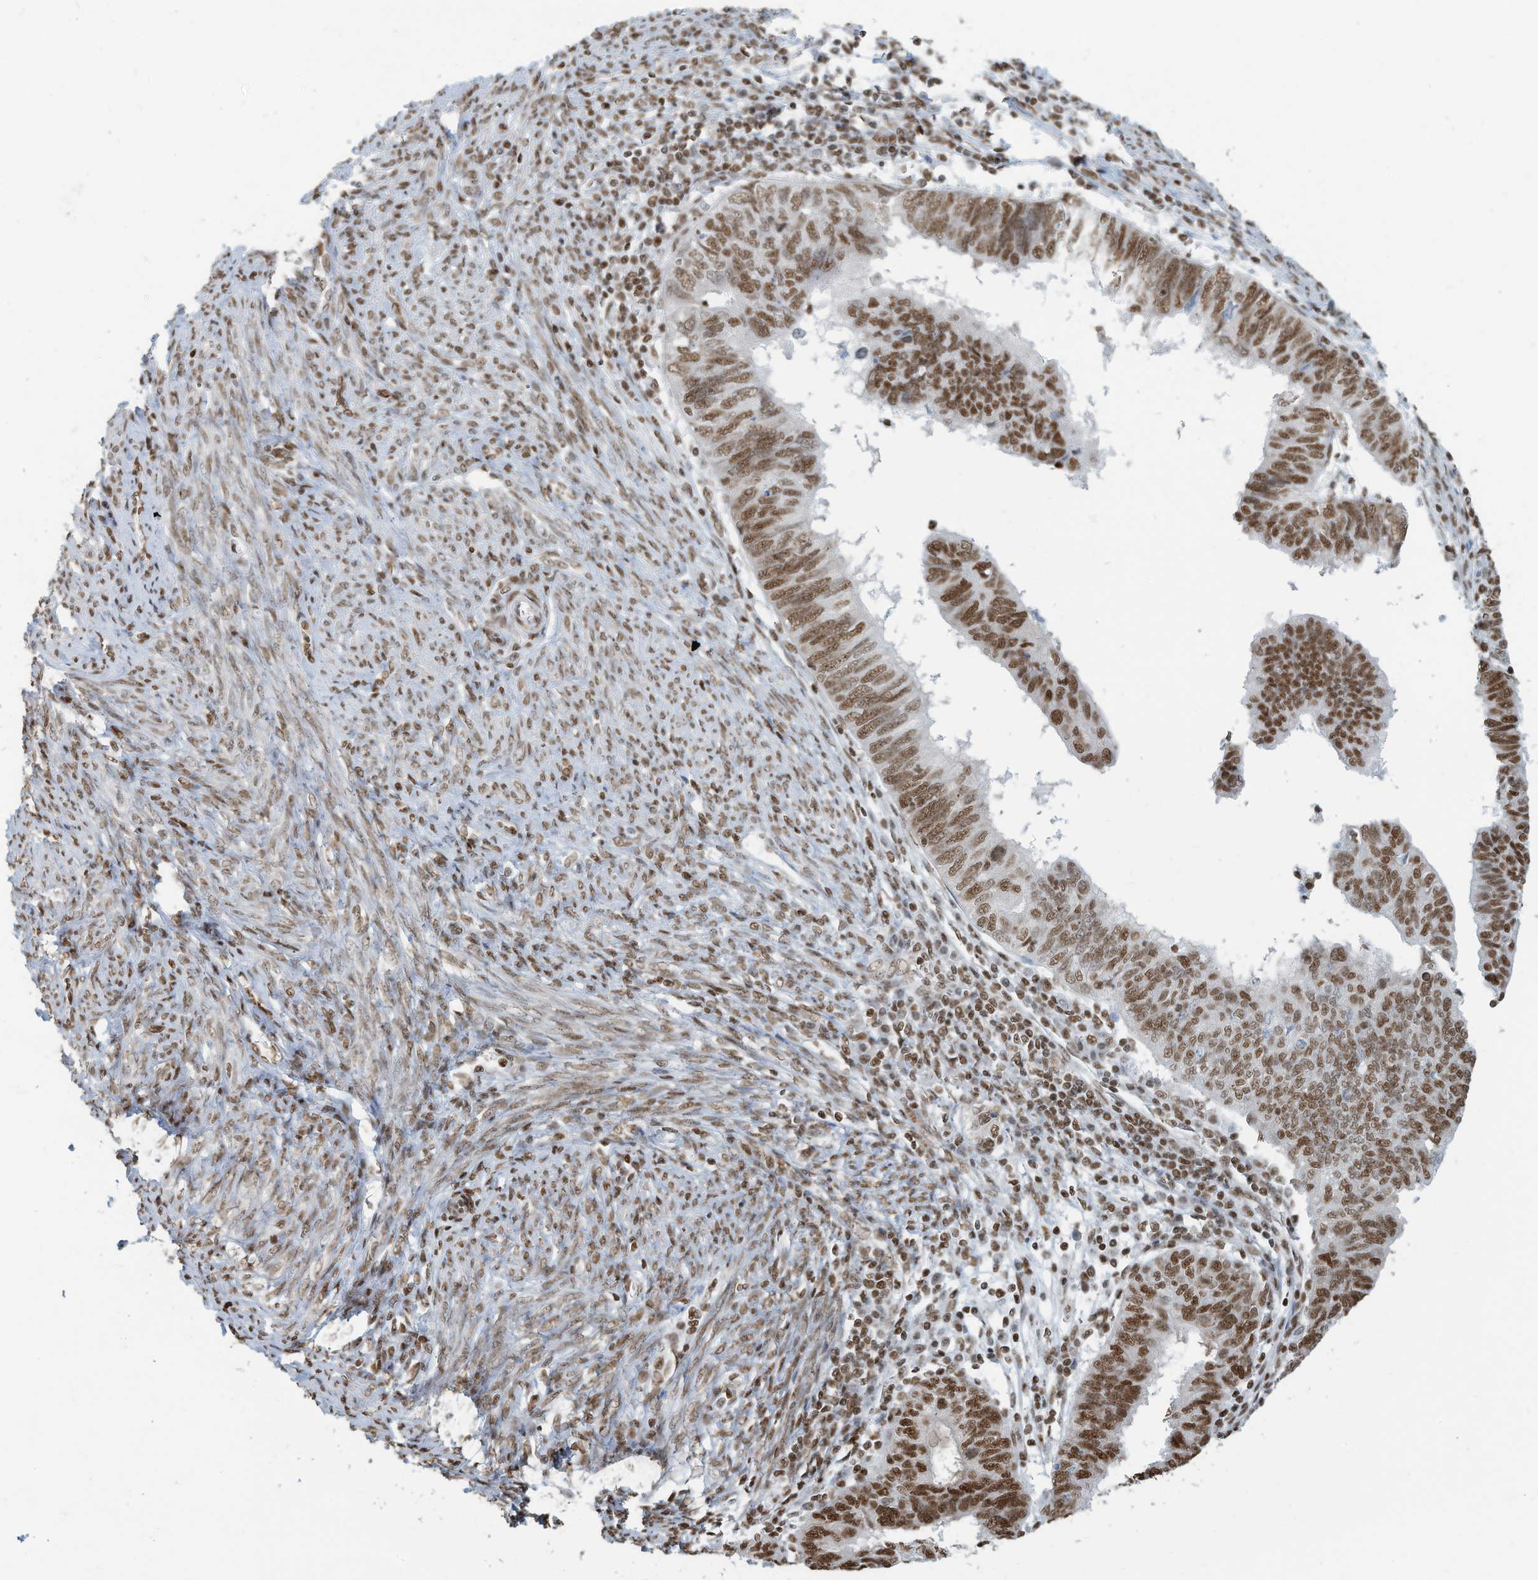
{"staining": {"intensity": "moderate", "quantity": ">75%", "location": "nuclear"}, "tissue": "endometrial cancer", "cell_type": "Tumor cells", "image_type": "cancer", "snomed": [{"axis": "morphology", "description": "Adenocarcinoma, NOS"}, {"axis": "topography", "description": "Uterus"}], "caption": "Endometrial cancer stained with a protein marker exhibits moderate staining in tumor cells.", "gene": "SARNP", "patient": {"sex": "female", "age": 77}}